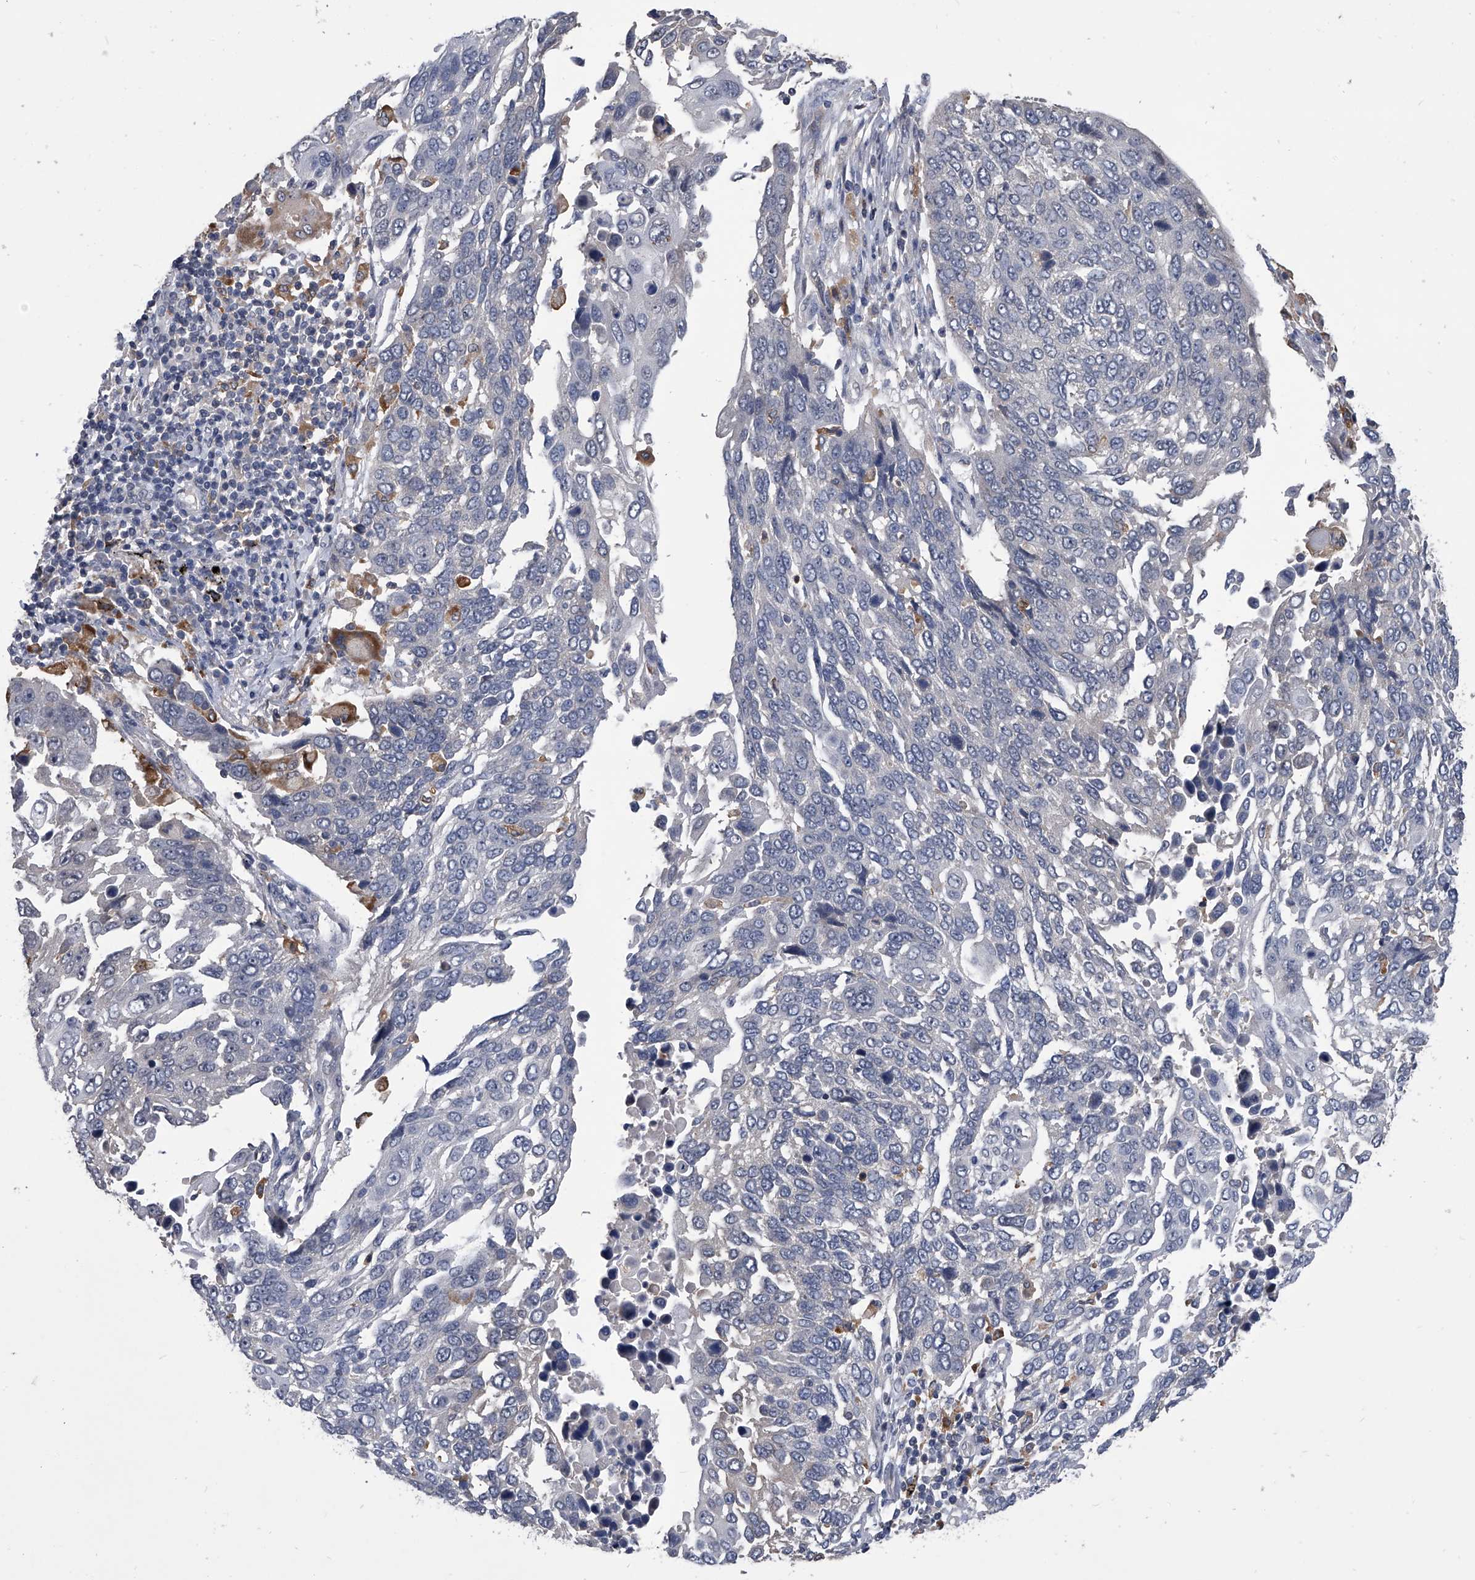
{"staining": {"intensity": "negative", "quantity": "none", "location": "none"}, "tissue": "lung cancer", "cell_type": "Tumor cells", "image_type": "cancer", "snomed": [{"axis": "morphology", "description": "Squamous cell carcinoma, NOS"}, {"axis": "topography", "description": "Lung"}], "caption": "DAB (3,3'-diaminobenzidine) immunohistochemical staining of lung cancer displays no significant staining in tumor cells. Nuclei are stained in blue.", "gene": "MAP4K3", "patient": {"sex": "male", "age": 66}}